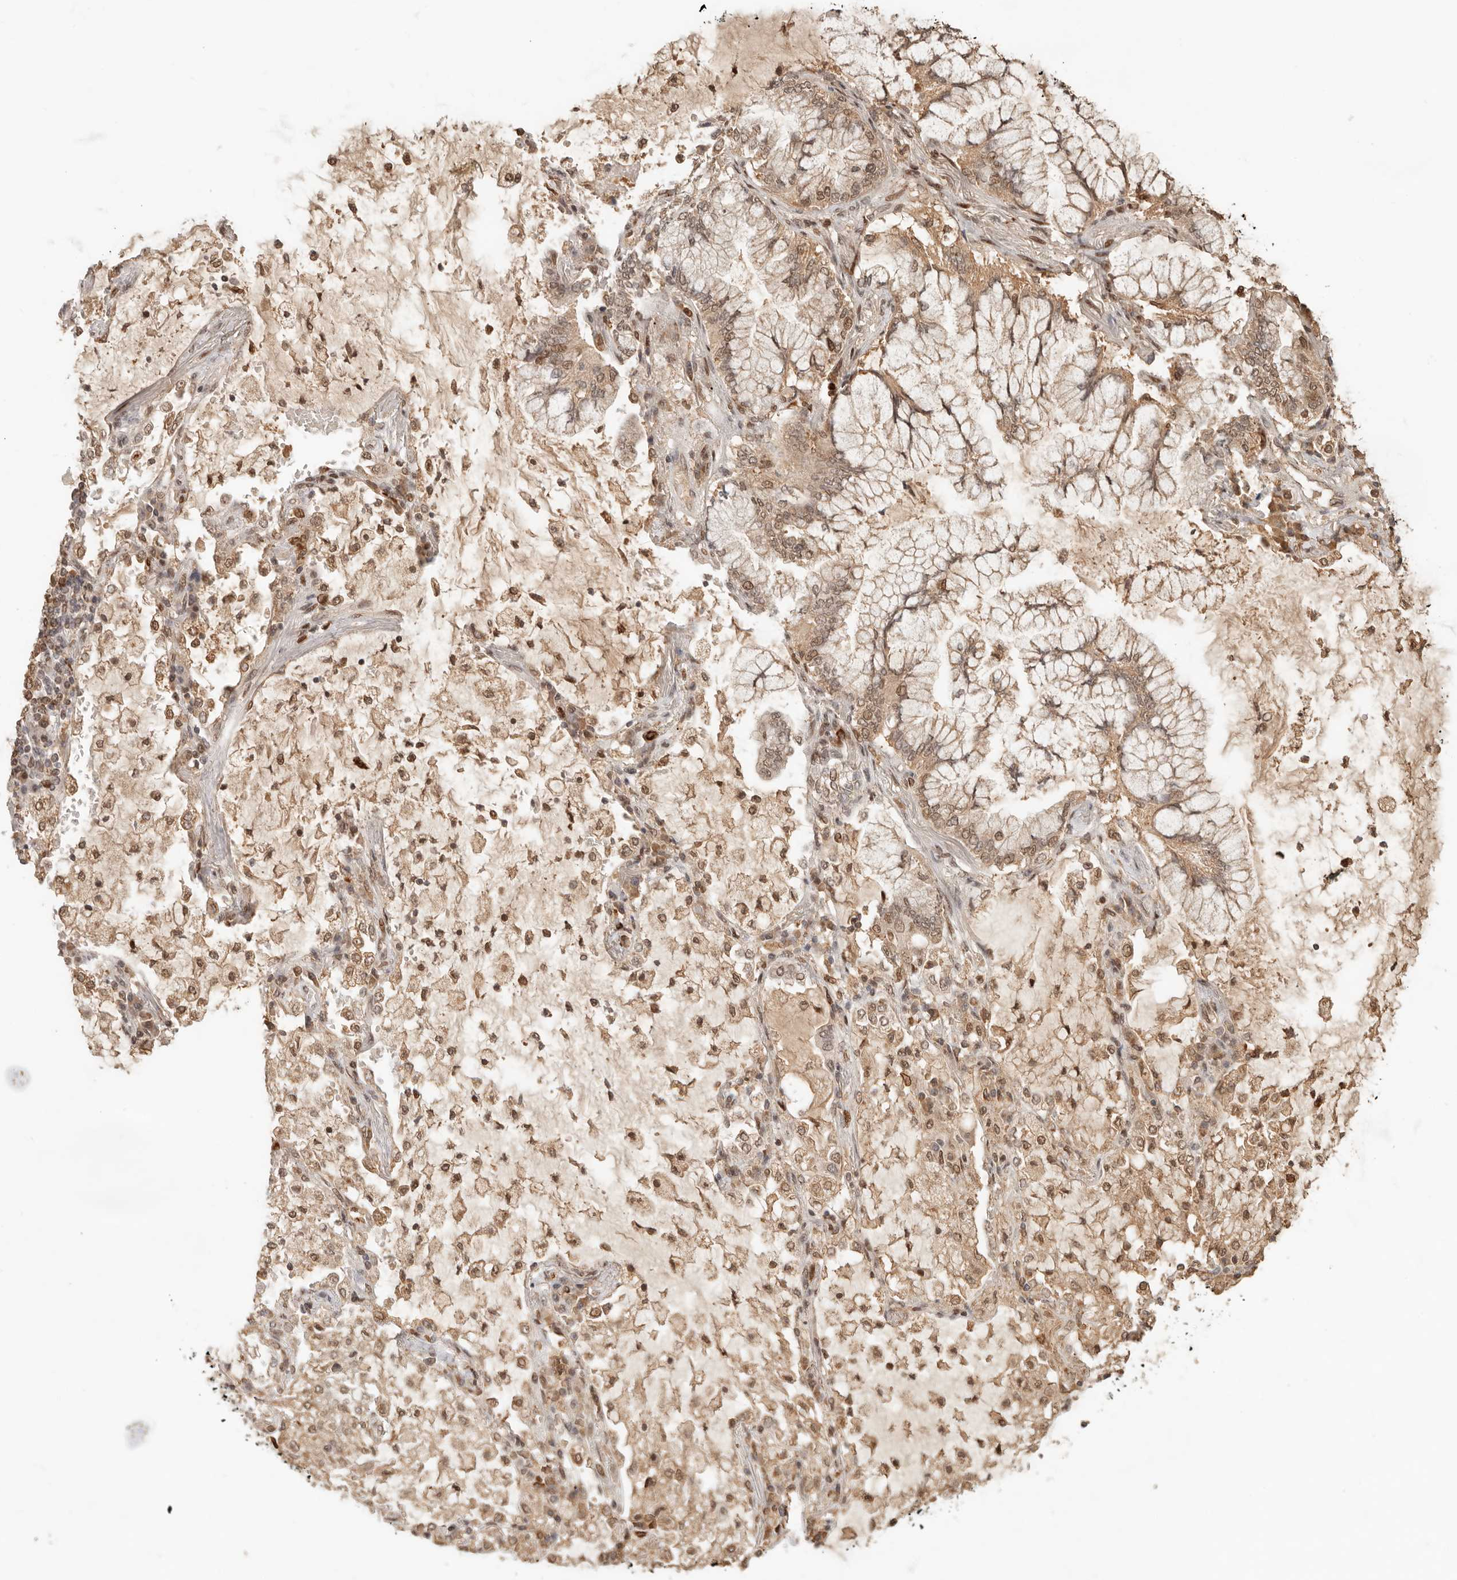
{"staining": {"intensity": "moderate", "quantity": ">75%", "location": "nuclear"}, "tissue": "lung cancer", "cell_type": "Tumor cells", "image_type": "cancer", "snomed": [{"axis": "morphology", "description": "Adenocarcinoma, NOS"}, {"axis": "topography", "description": "Lung"}], "caption": "This is a photomicrograph of immunohistochemistry staining of lung cancer, which shows moderate expression in the nuclear of tumor cells.", "gene": "NPAS2", "patient": {"sex": "female", "age": 70}}